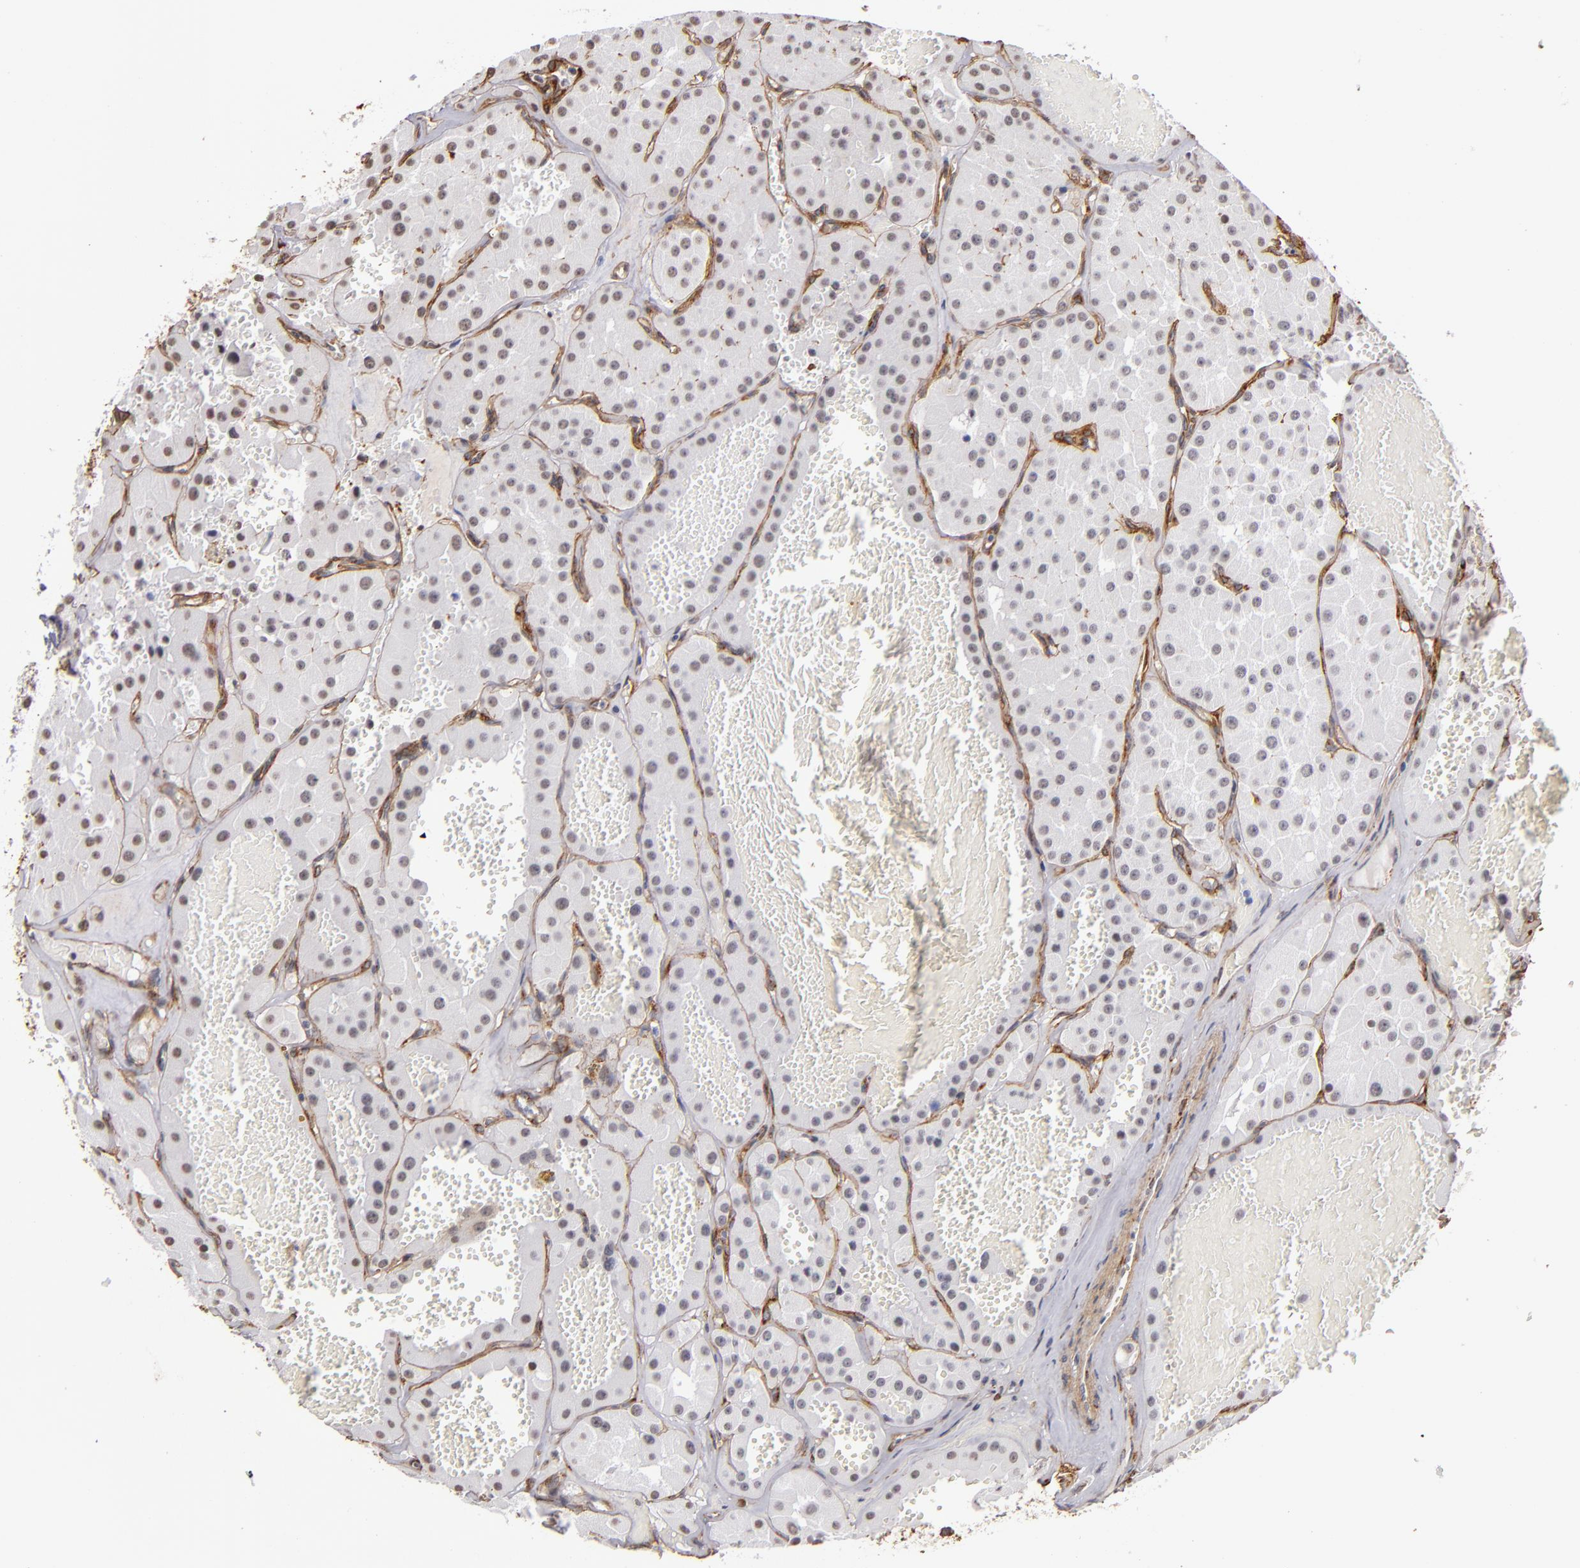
{"staining": {"intensity": "negative", "quantity": "none", "location": "none"}, "tissue": "renal cancer", "cell_type": "Tumor cells", "image_type": "cancer", "snomed": [{"axis": "morphology", "description": "Adenocarcinoma, uncertain malignant potential"}, {"axis": "topography", "description": "Kidney"}], "caption": "The photomicrograph demonstrates no staining of tumor cells in renal adenocarcinoma,  uncertain malignant potential.", "gene": "LAMC1", "patient": {"sex": "male", "age": 63}}